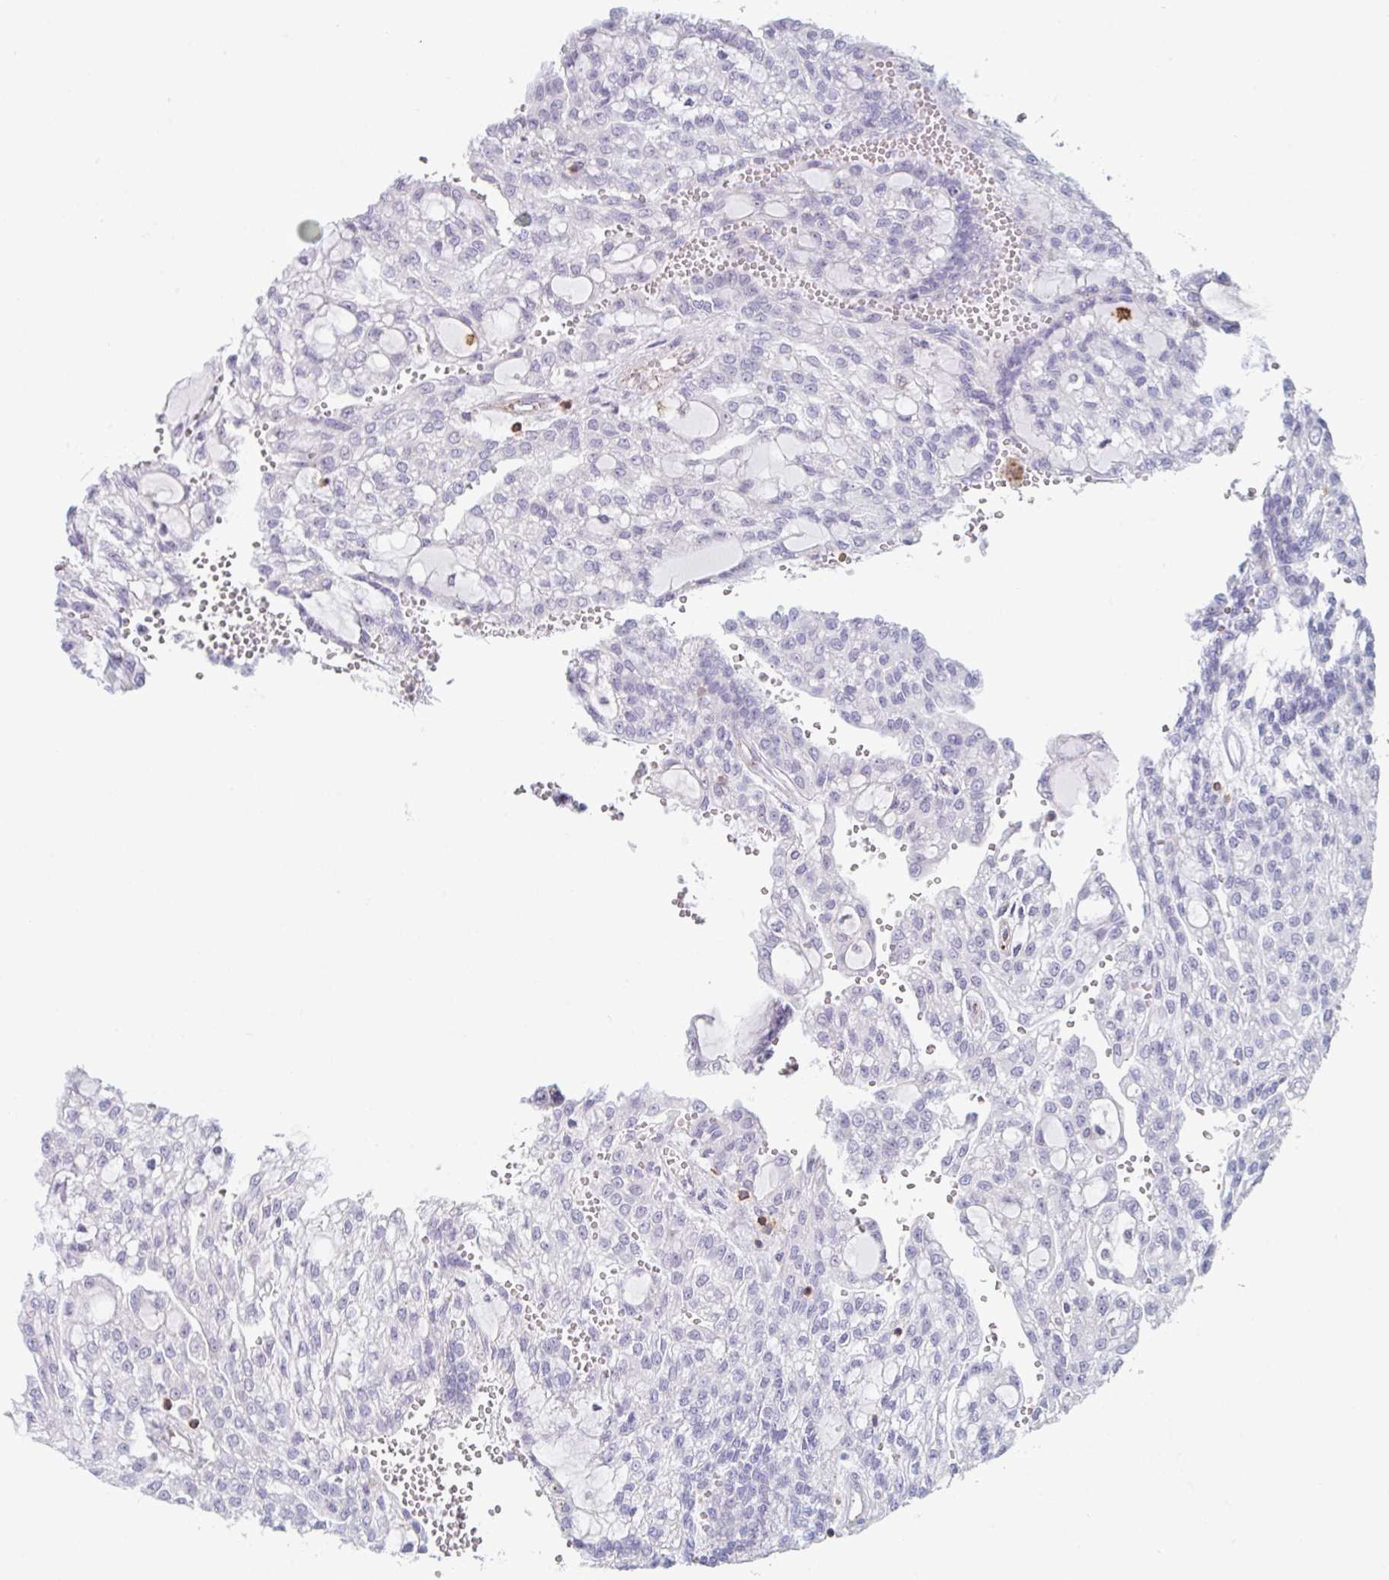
{"staining": {"intensity": "negative", "quantity": "none", "location": "none"}, "tissue": "renal cancer", "cell_type": "Tumor cells", "image_type": "cancer", "snomed": [{"axis": "morphology", "description": "Adenocarcinoma, NOS"}, {"axis": "topography", "description": "Kidney"}], "caption": "Tumor cells show no significant protein staining in renal adenocarcinoma.", "gene": "CD80", "patient": {"sex": "male", "age": 63}}